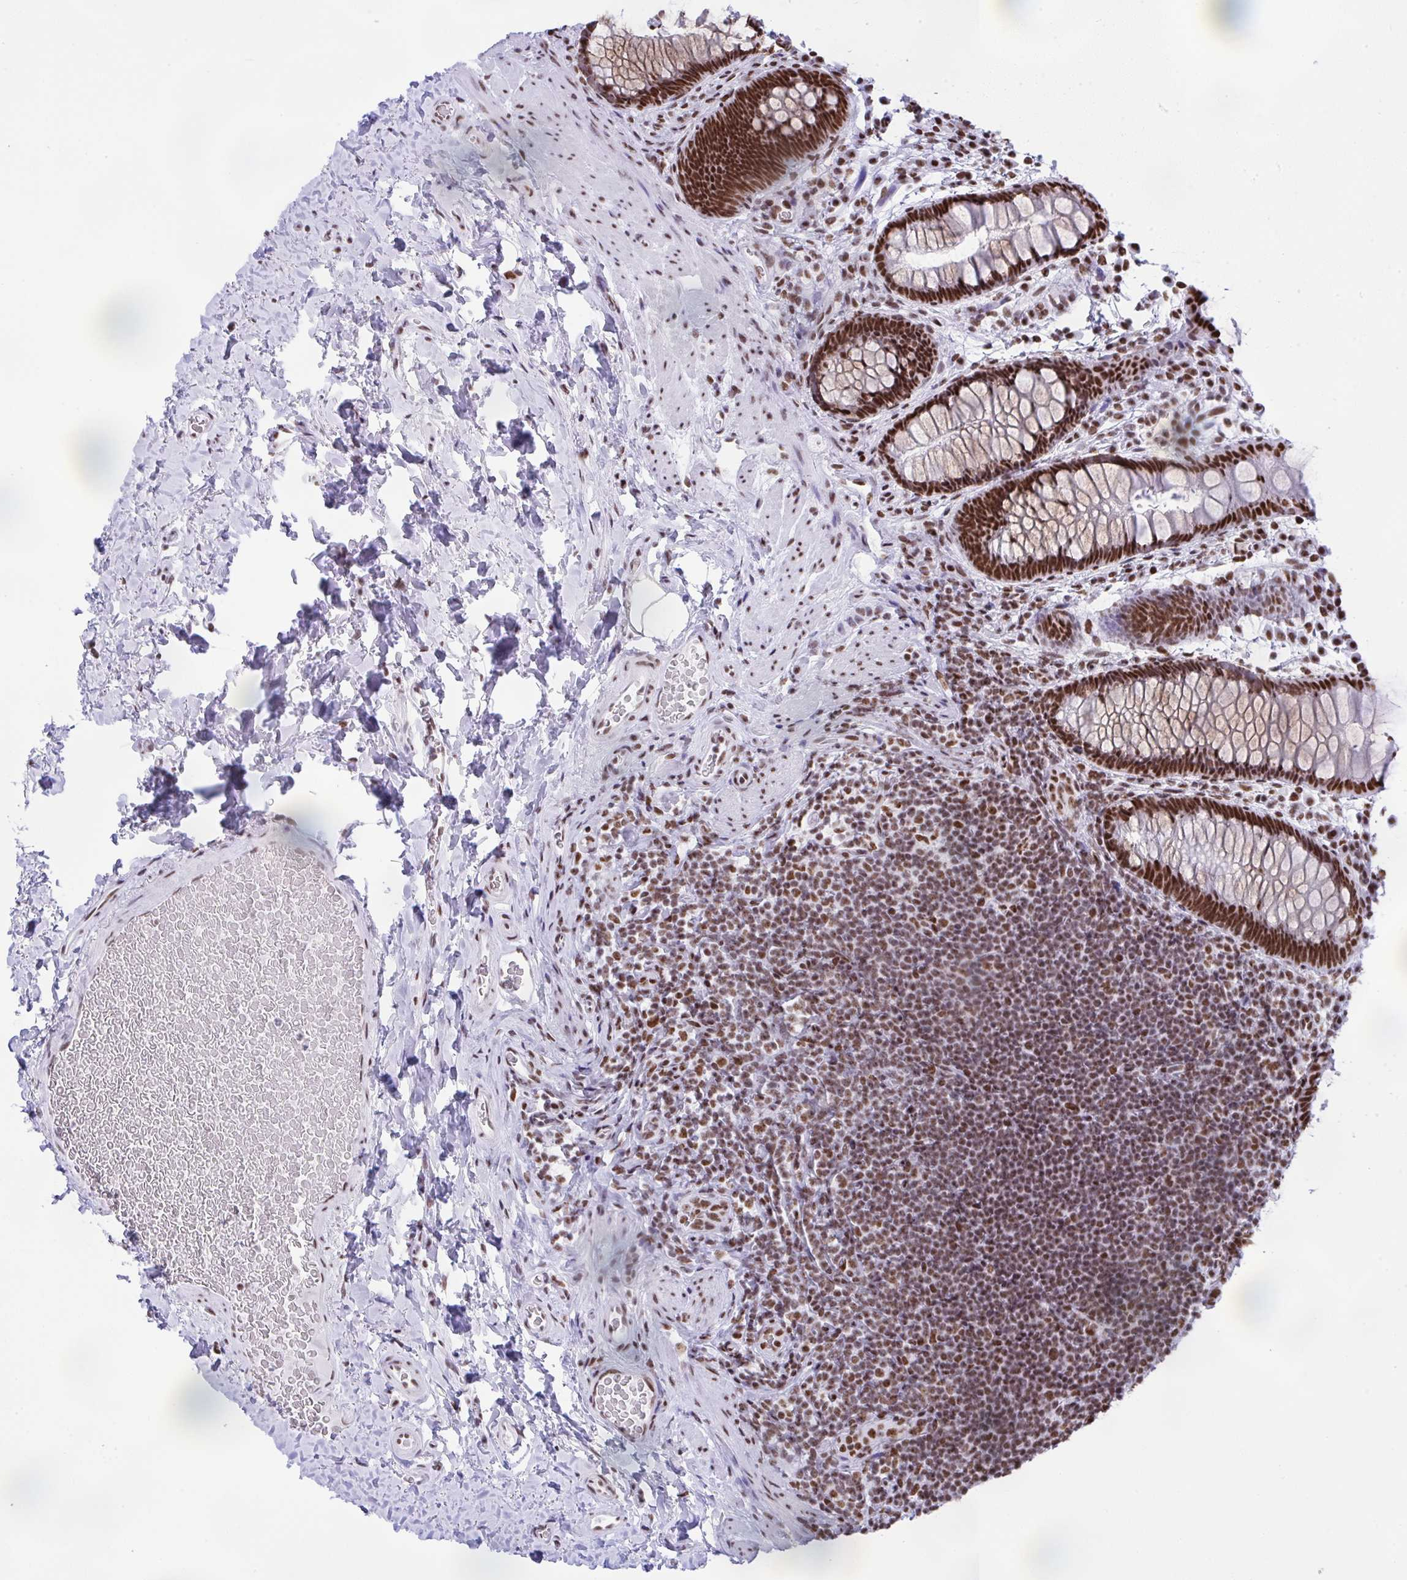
{"staining": {"intensity": "strong", "quantity": ">75%", "location": "nuclear"}, "tissue": "rectum", "cell_type": "Glandular cells", "image_type": "normal", "snomed": [{"axis": "morphology", "description": "Normal tissue, NOS"}, {"axis": "topography", "description": "Rectum"}], "caption": "Immunohistochemical staining of normal human rectum demonstrates strong nuclear protein positivity in approximately >75% of glandular cells. (Stains: DAB (3,3'-diaminobenzidine) in brown, nuclei in blue, Microscopy: brightfield microscopy at high magnification).", "gene": "DDX52", "patient": {"sex": "female", "age": 69}}